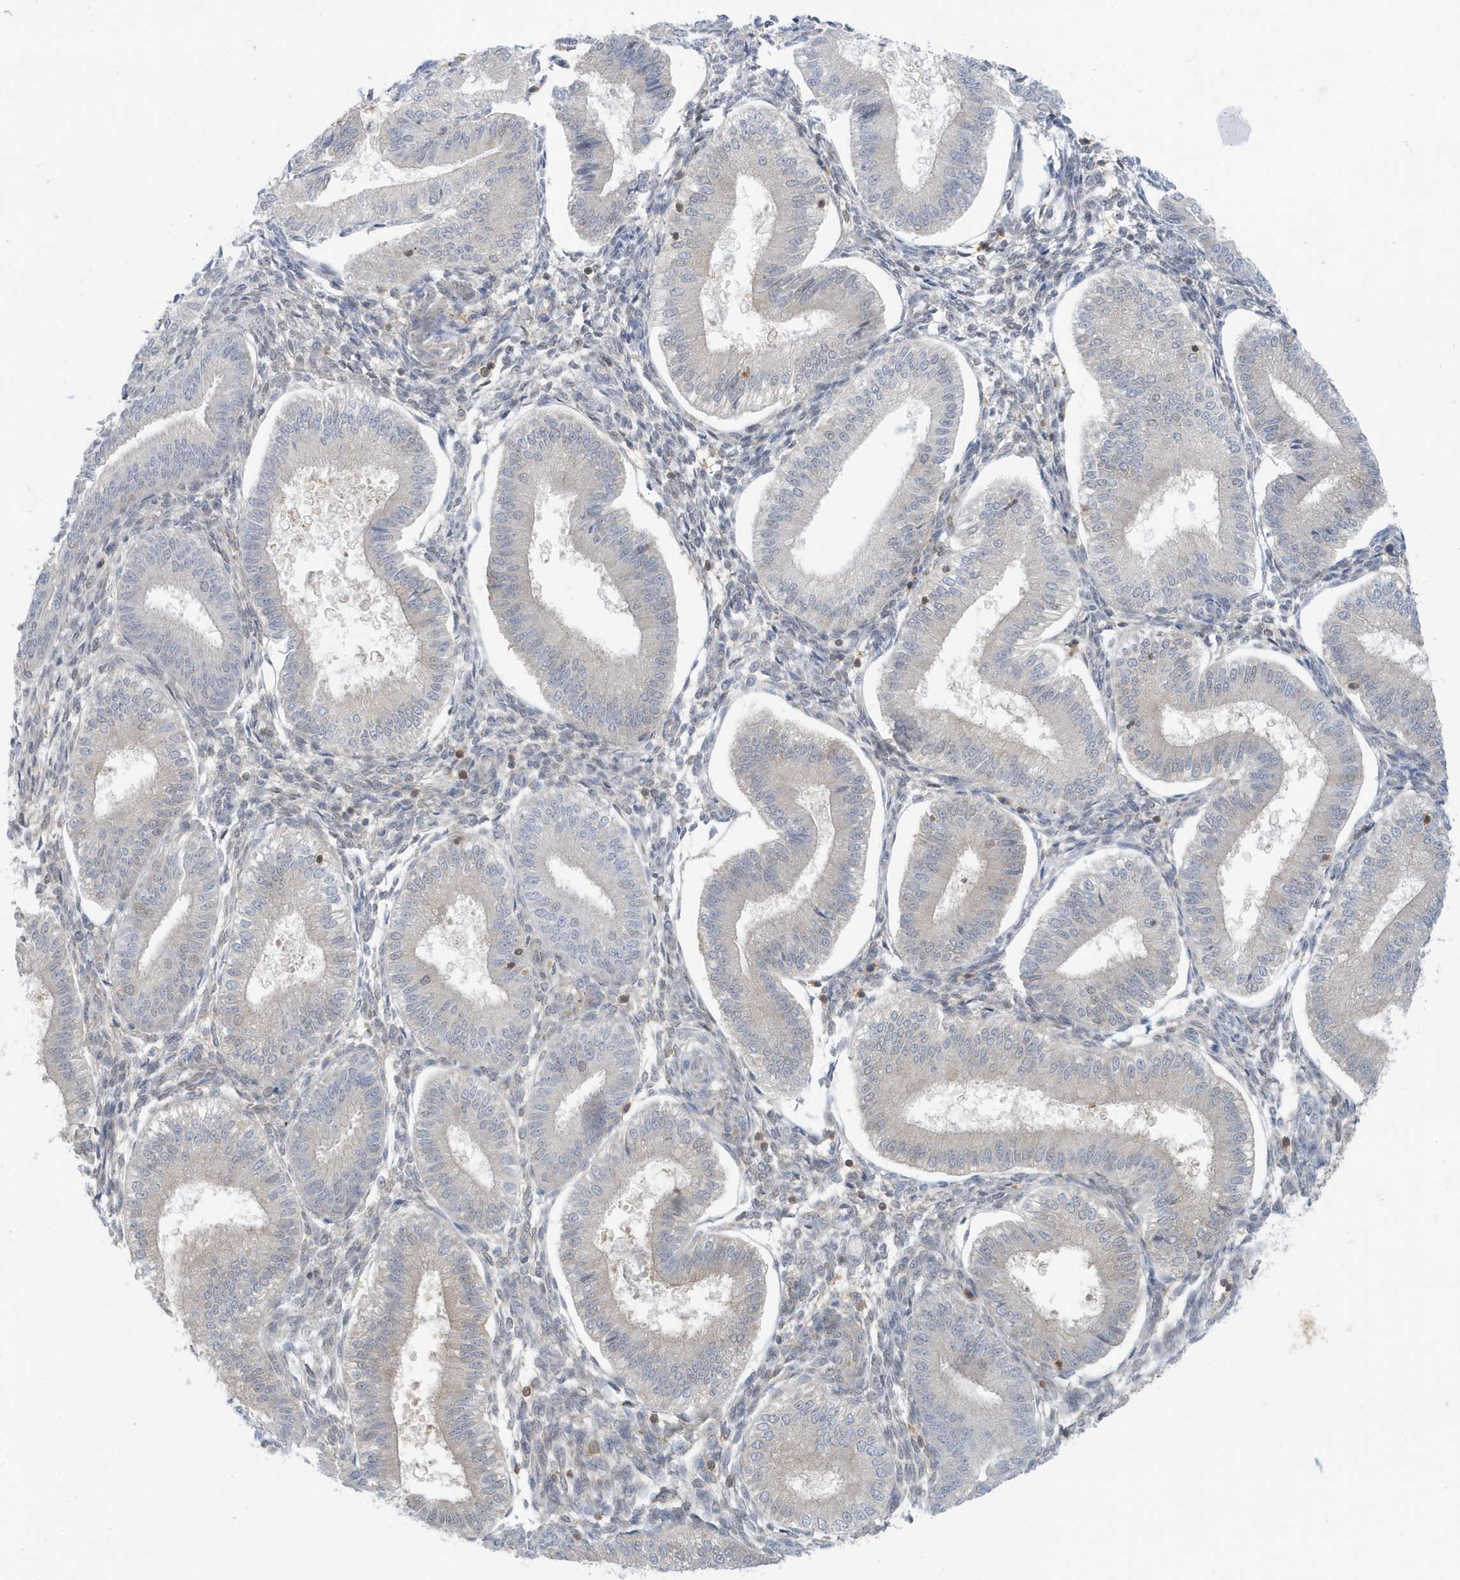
{"staining": {"intensity": "negative", "quantity": "none", "location": "none"}, "tissue": "endometrium", "cell_type": "Cells in endometrial stroma", "image_type": "normal", "snomed": [{"axis": "morphology", "description": "Normal tissue, NOS"}, {"axis": "topography", "description": "Endometrium"}], "caption": "Cells in endometrial stroma are negative for brown protein staining in normal endometrium. (Brightfield microscopy of DAB (3,3'-diaminobenzidine) IHC at high magnification).", "gene": "OGA", "patient": {"sex": "female", "age": 39}}